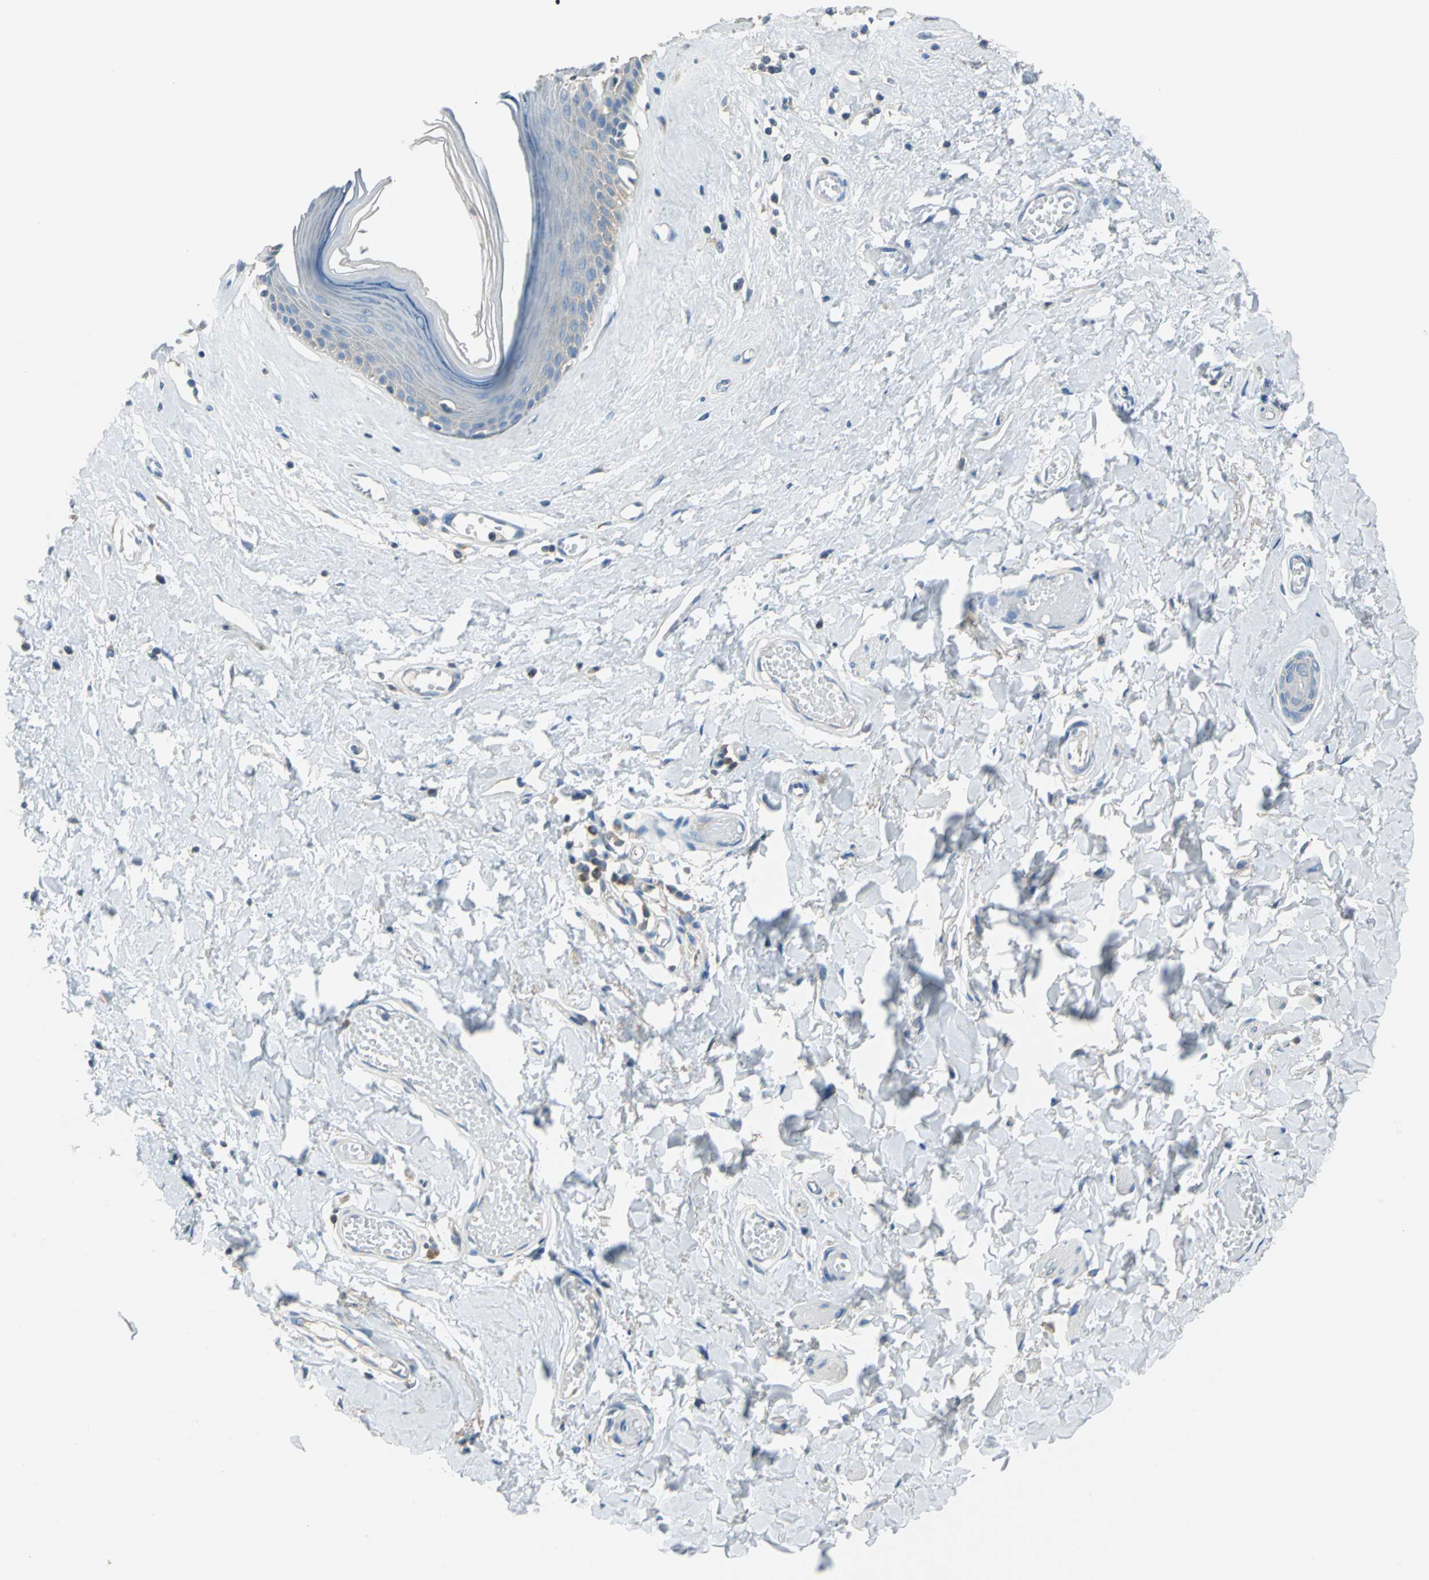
{"staining": {"intensity": "weak", "quantity": "<25%", "location": "cytoplasmic/membranous"}, "tissue": "skin", "cell_type": "Epidermal cells", "image_type": "normal", "snomed": [{"axis": "morphology", "description": "Normal tissue, NOS"}, {"axis": "morphology", "description": "Inflammation, NOS"}, {"axis": "topography", "description": "Vulva"}], "caption": "There is no significant expression in epidermal cells of skin. (Brightfield microscopy of DAB immunohistochemistry at high magnification).", "gene": "PRKCA", "patient": {"sex": "female", "age": 84}}